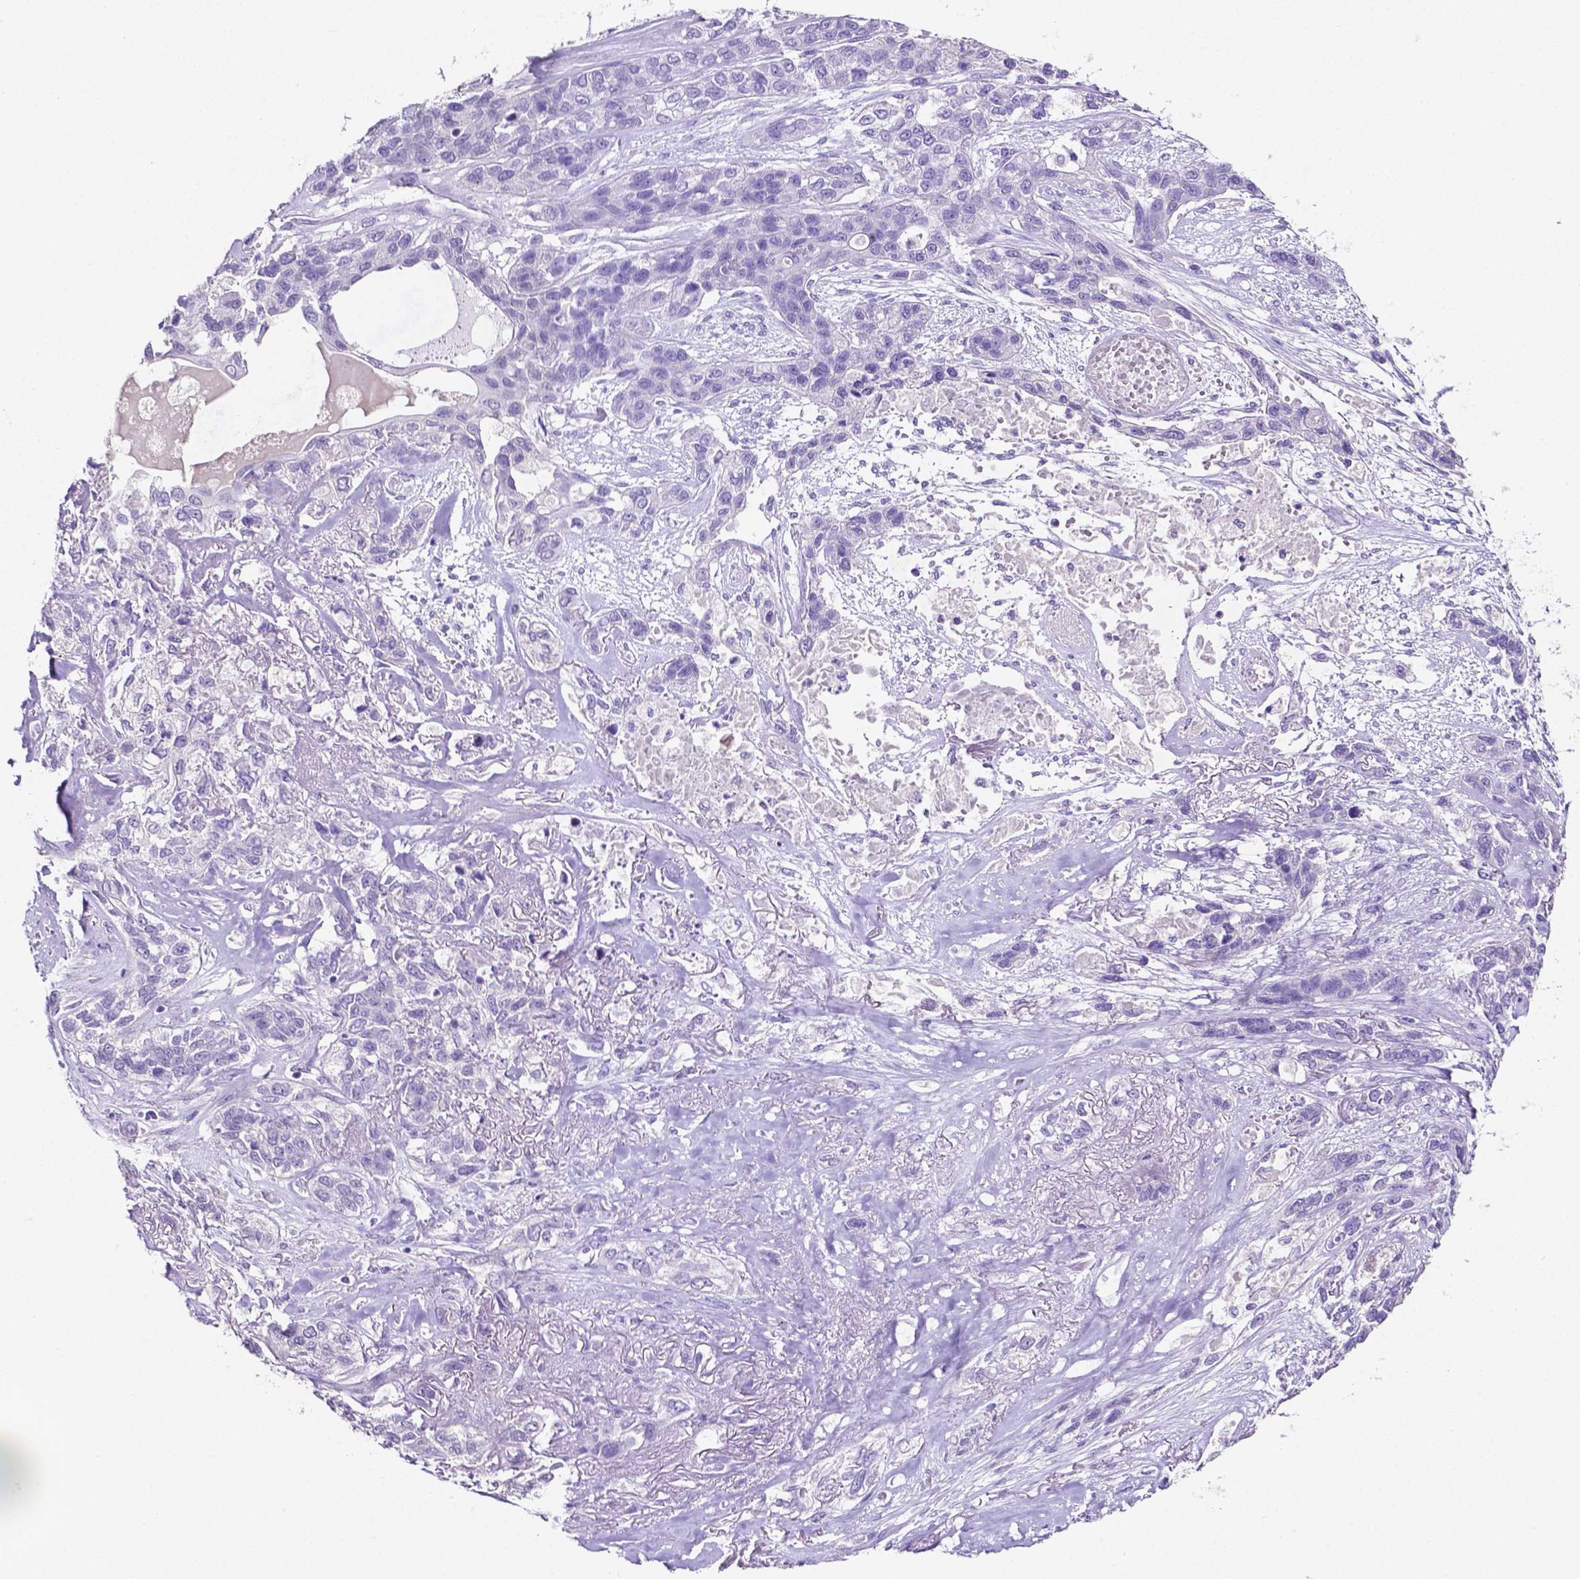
{"staining": {"intensity": "negative", "quantity": "none", "location": "none"}, "tissue": "lung cancer", "cell_type": "Tumor cells", "image_type": "cancer", "snomed": [{"axis": "morphology", "description": "Squamous cell carcinoma, NOS"}, {"axis": "topography", "description": "Lung"}], "caption": "Immunohistochemical staining of lung cancer (squamous cell carcinoma) shows no significant staining in tumor cells. The staining was performed using DAB (3,3'-diaminobenzidine) to visualize the protein expression in brown, while the nuclei were stained in blue with hematoxylin (Magnification: 20x).", "gene": "SLC22A2", "patient": {"sex": "female", "age": 70}}